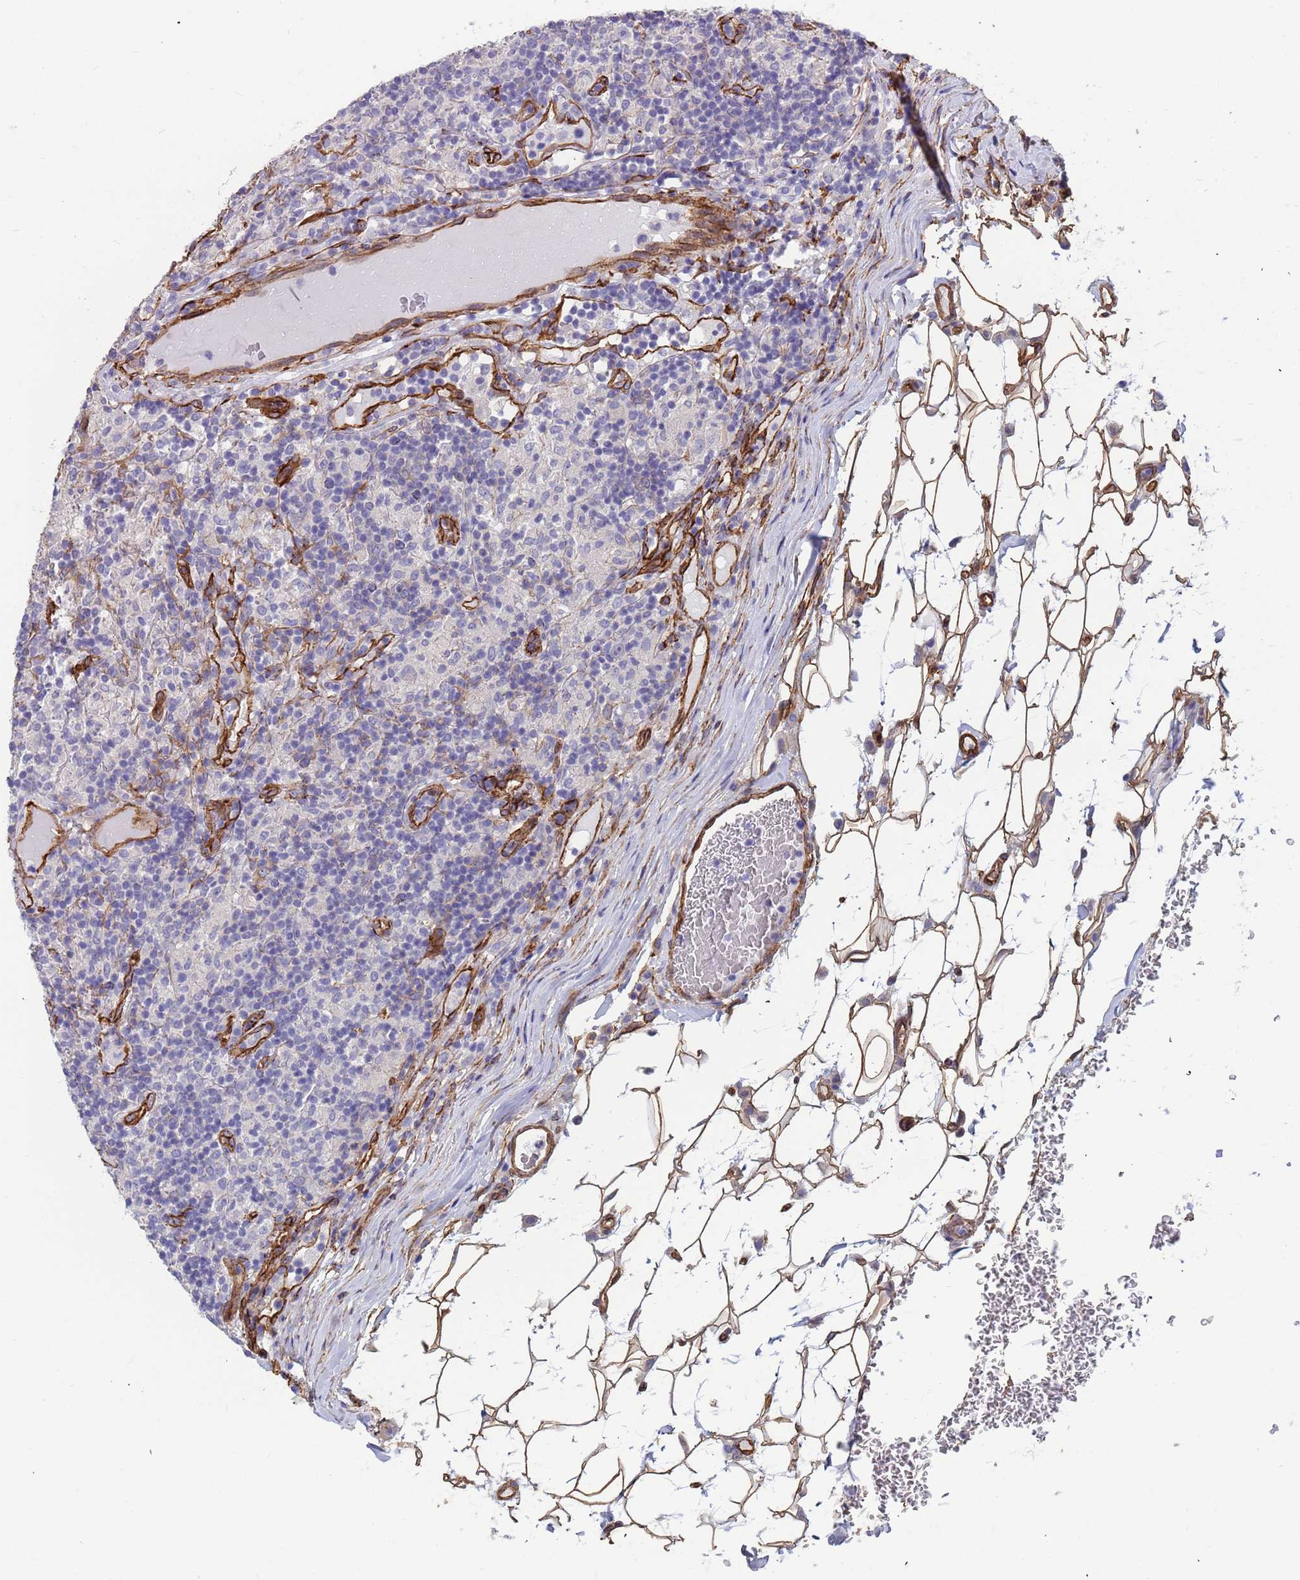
{"staining": {"intensity": "negative", "quantity": "none", "location": "none"}, "tissue": "lymphoma", "cell_type": "Tumor cells", "image_type": "cancer", "snomed": [{"axis": "morphology", "description": "Hodgkin's disease, NOS"}, {"axis": "topography", "description": "Lymph node"}], "caption": "IHC photomicrograph of neoplastic tissue: human Hodgkin's disease stained with DAB (3,3'-diaminobenzidine) displays no significant protein positivity in tumor cells.", "gene": "EHD2", "patient": {"sex": "male", "age": 70}}